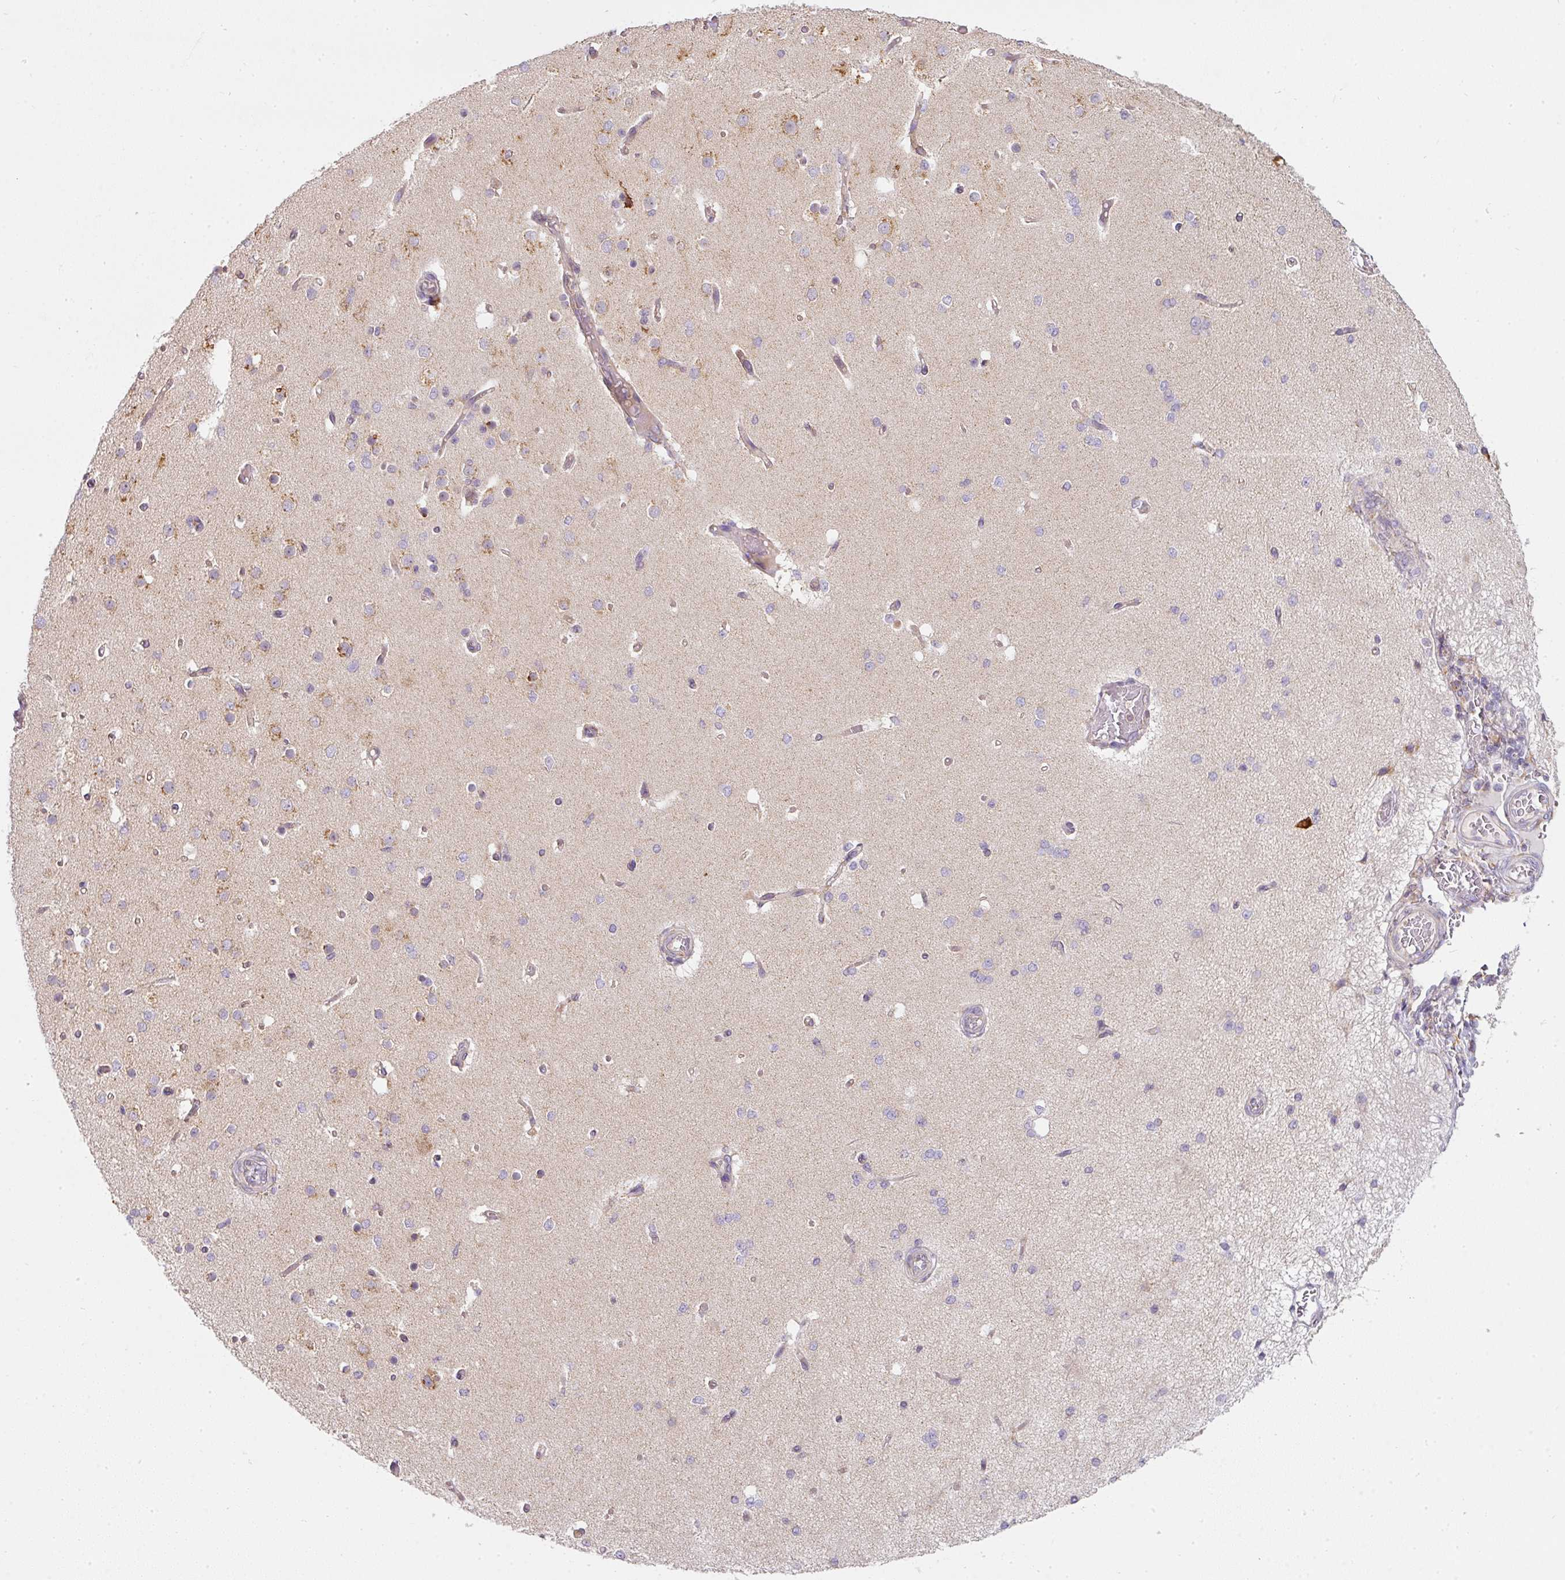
{"staining": {"intensity": "moderate", "quantity": "<25%", "location": "cytoplasmic/membranous"}, "tissue": "cerebral cortex", "cell_type": "Endothelial cells", "image_type": "normal", "snomed": [{"axis": "morphology", "description": "Normal tissue, NOS"}, {"axis": "morphology", "description": "Inflammation, NOS"}, {"axis": "topography", "description": "Cerebral cortex"}], "caption": "Moderate cytoplasmic/membranous expression for a protein is appreciated in about <25% of endothelial cells of benign cerebral cortex using immunohistochemistry (IHC).", "gene": "MORN4", "patient": {"sex": "male", "age": 6}}